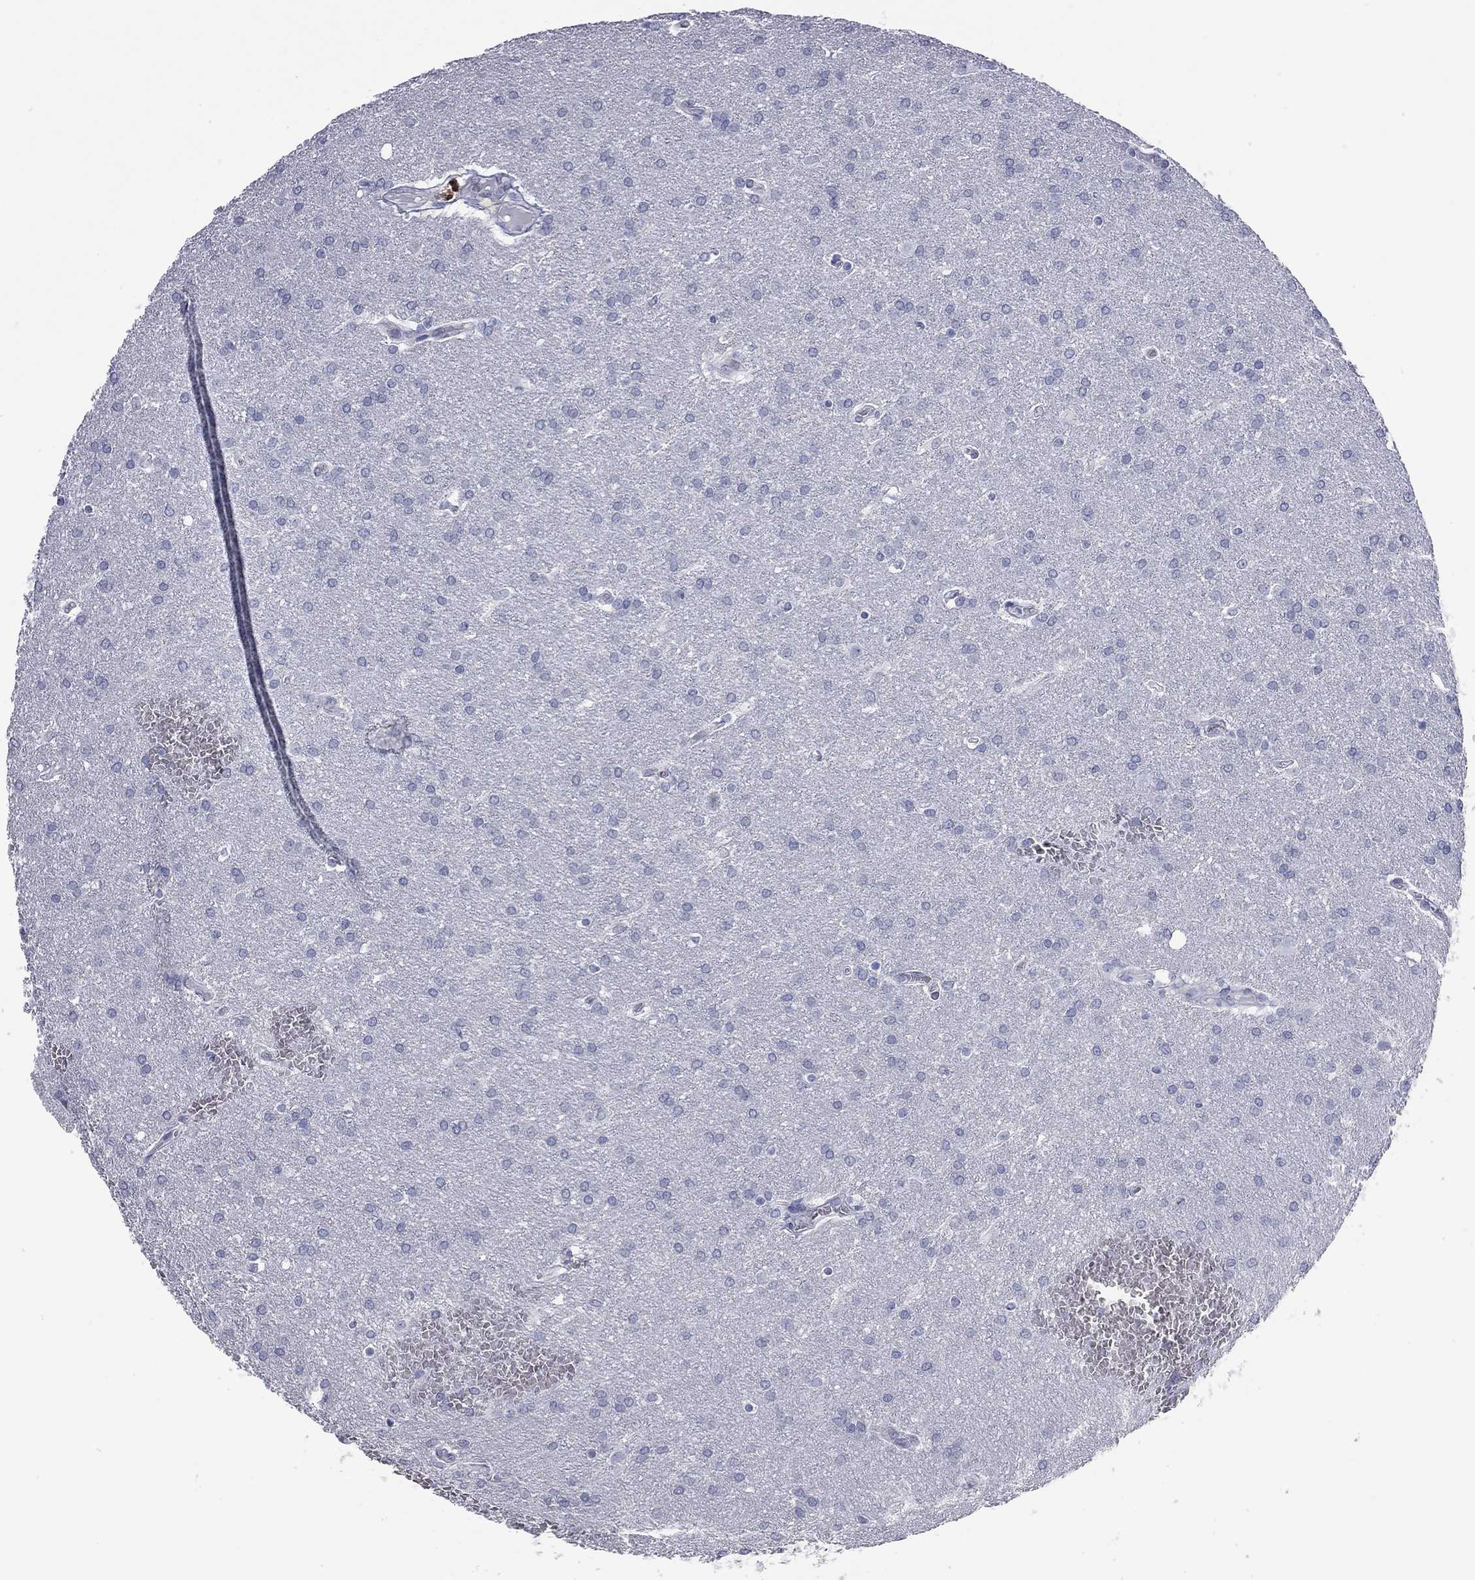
{"staining": {"intensity": "negative", "quantity": "none", "location": "none"}, "tissue": "glioma", "cell_type": "Tumor cells", "image_type": "cancer", "snomed": [{"axis": "morphology", "description": "Glioma, malignant, Low grade"}, {"axis": "topography", "description": "Brain"}], "caption": "An immunohistochemistry image of glioma is shown. There is no staining in tumor cells of glioma.", "gene": "AK8", "patient": {"sex": "female", "age": 32}}